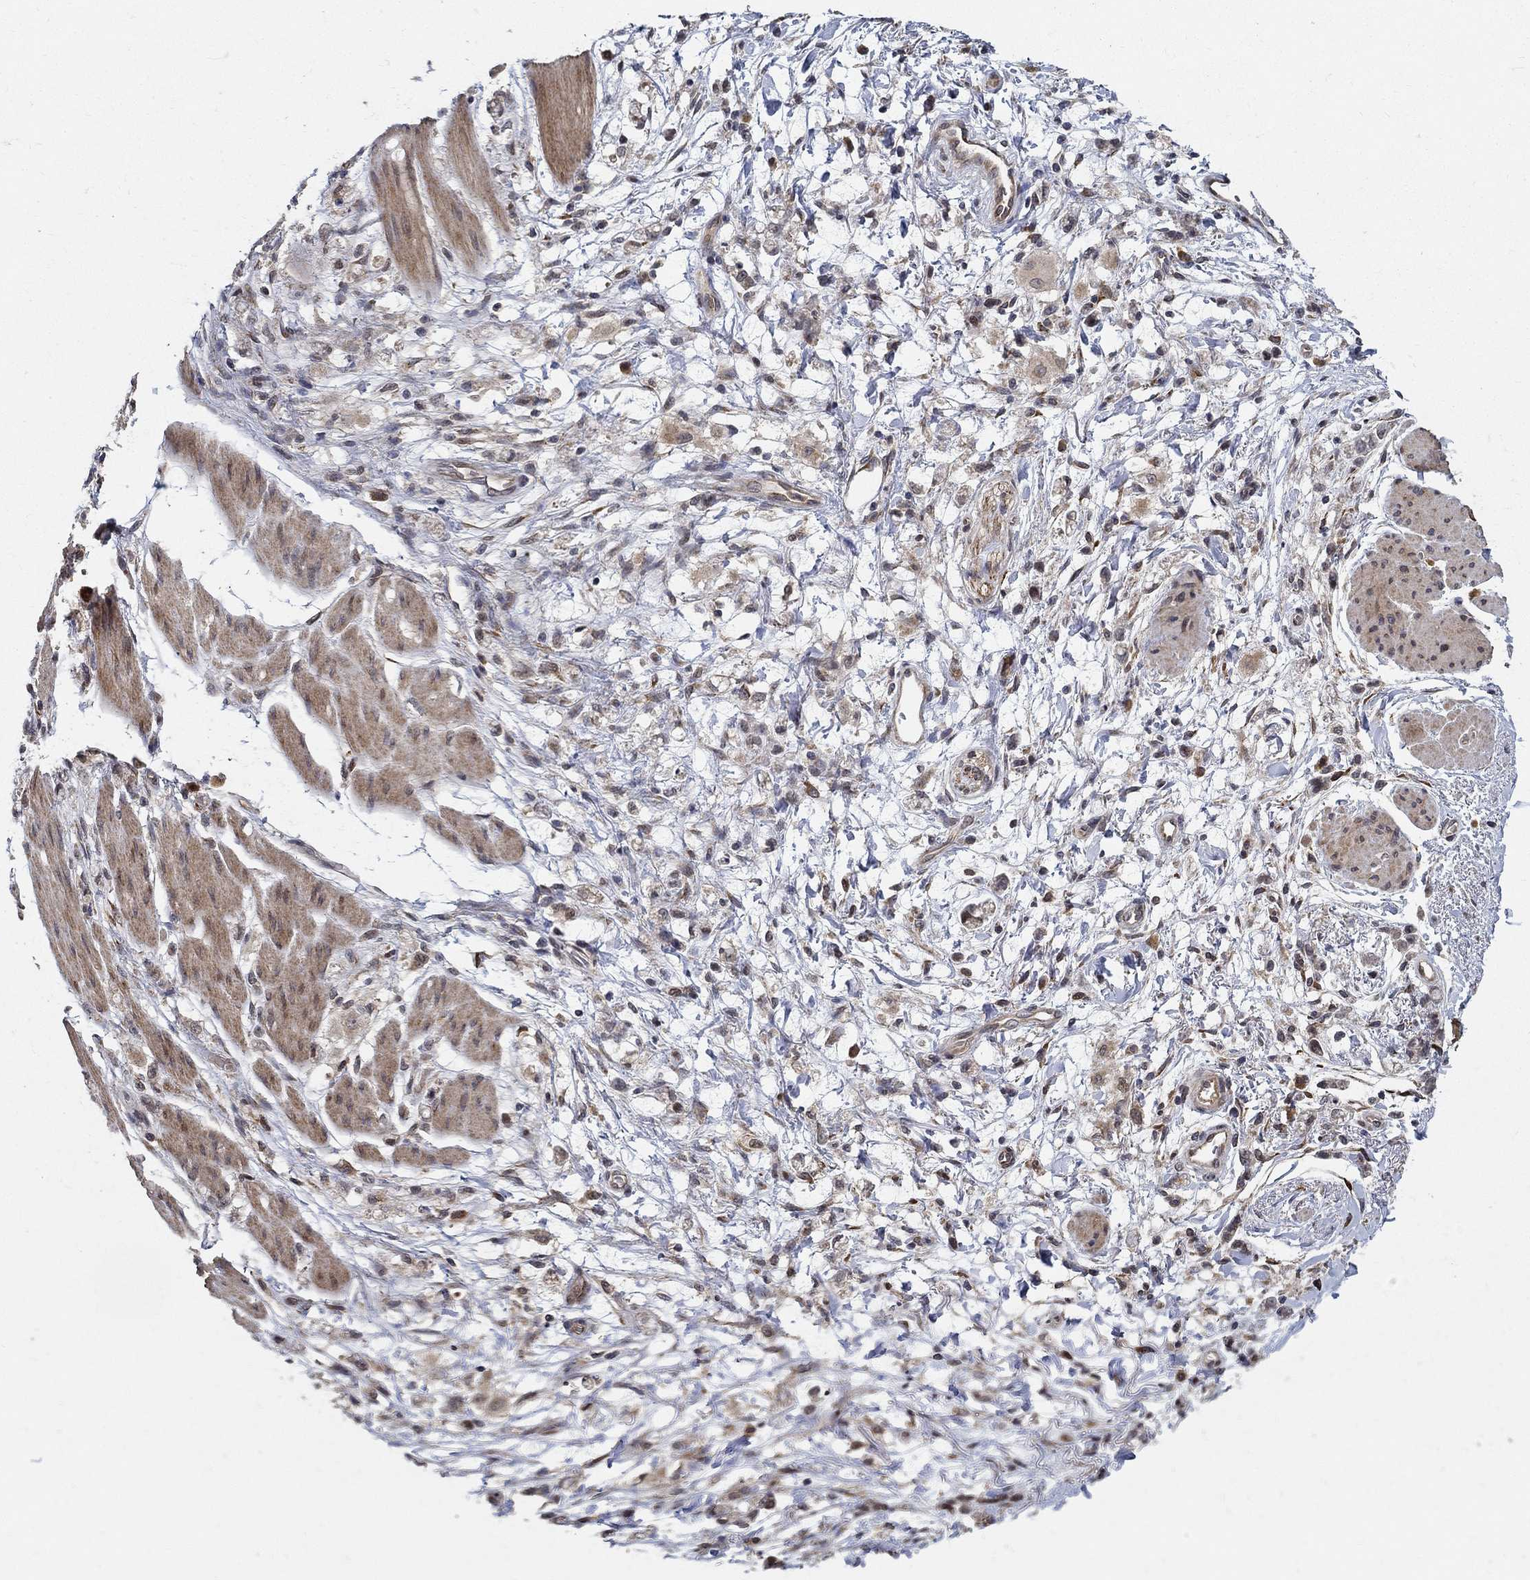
{"staining": {"intensity": "weak", "quantity": ">75%", "location": "cytoplasmic/membranous"}, "tissue": "stomach cancer", "cell_type": "Tumor cells", "image_type": "cancer", "snomed": [{"axis": "morphology", "description": "Adenocarcinoma, NOS"}, {"axis": "topography", "description": "Stomach"}], "caption": "Immunohistochemical staining of adenocarcinoma (stomach) displays low levels of weak cytoplasmic/membranous protein staining in about >75% of tumor cells.", "gene": "ZNF594", "patient": {"sex": "female", "age": 60}}